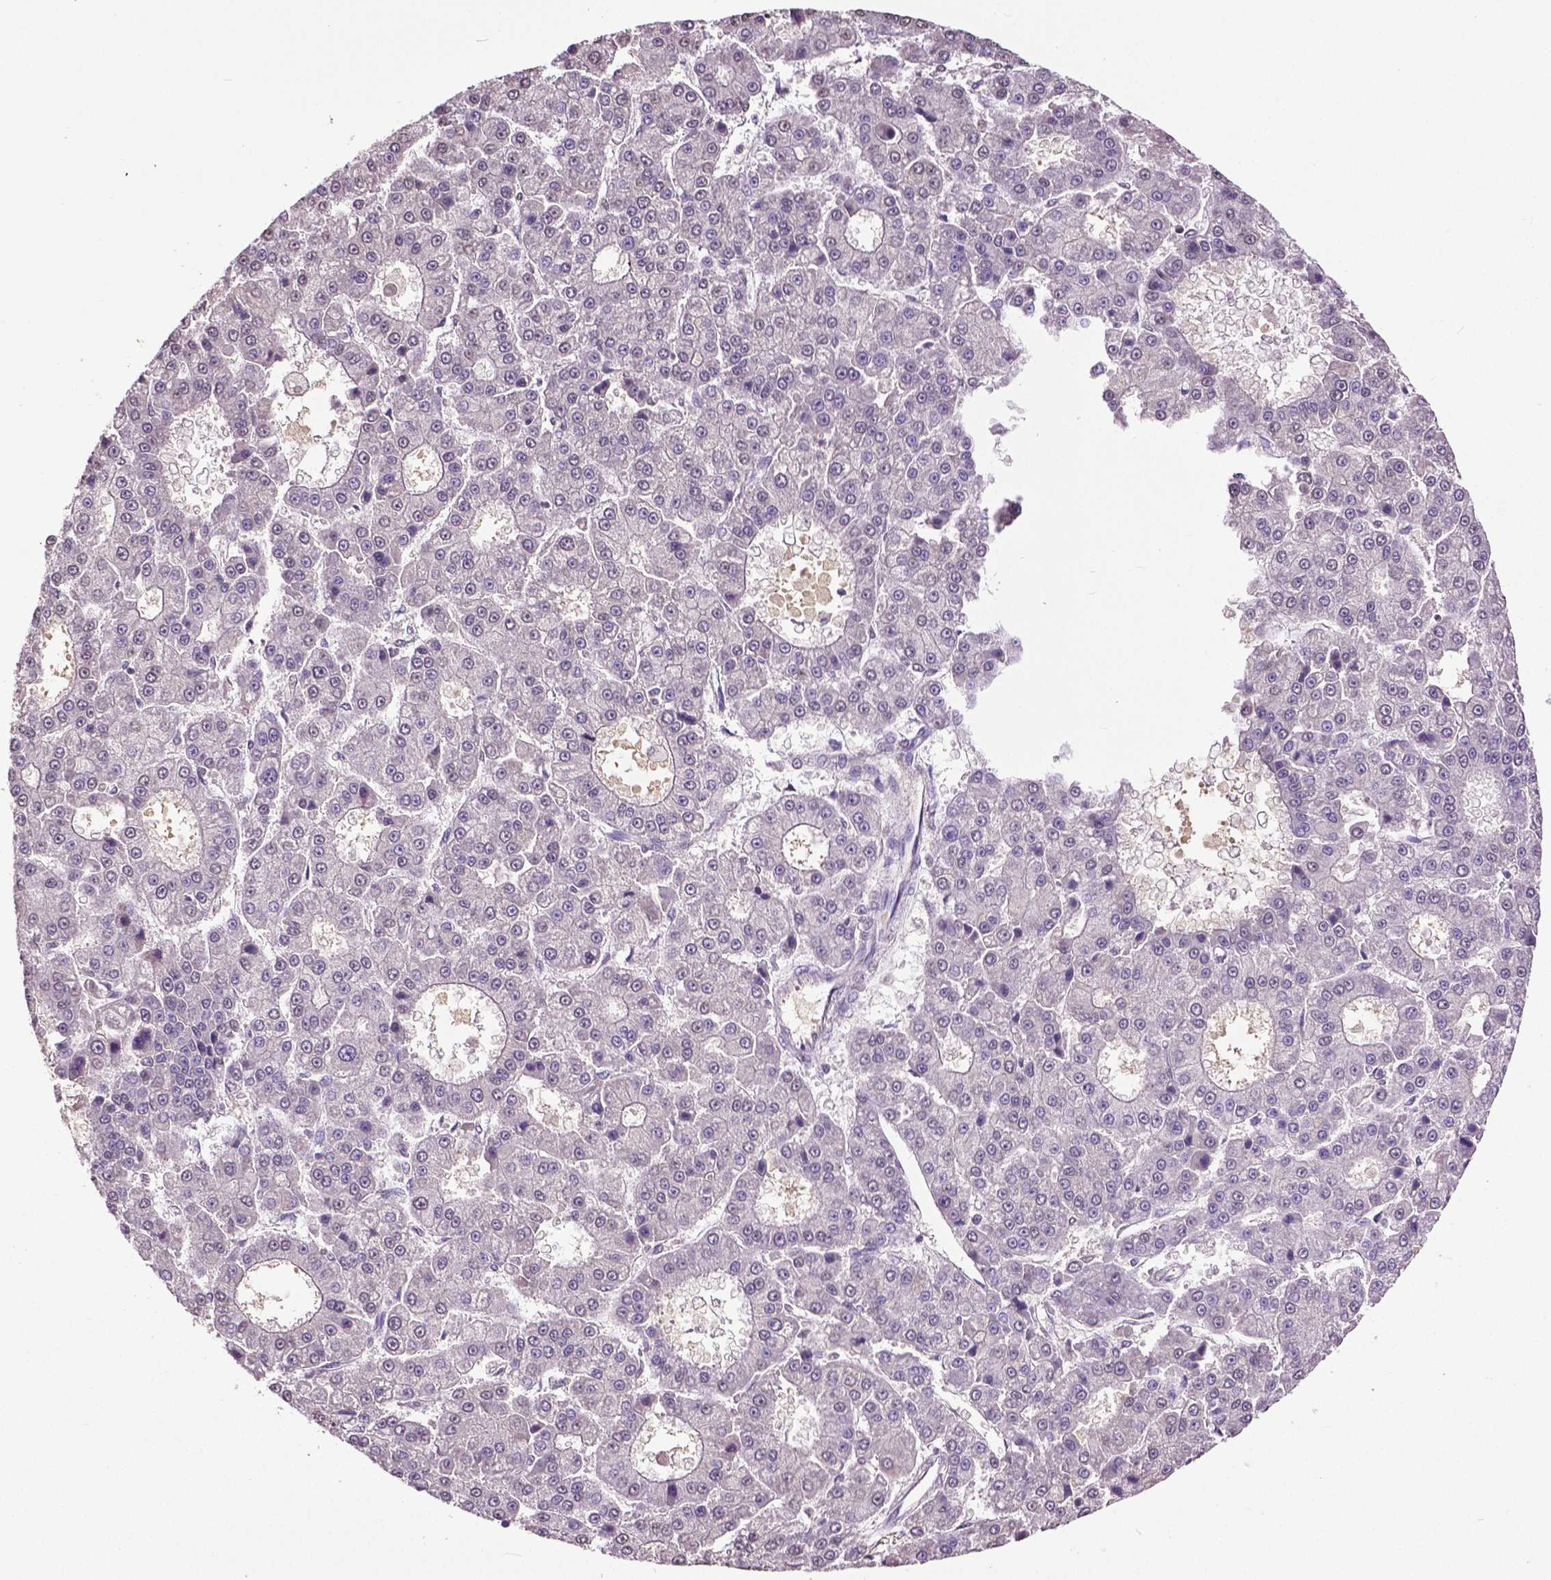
{"staining": {"intensity": "negative", "quantity": "none", "location": "none"}, "tissue": "liver cancer", "cell_type": "Tumor cells", "image_type": "cancer", "snomed": [{"axis": "morphology", "description": "Carcinoma, Hepatocellular, NOS"}, {"axis": "topography", "description": "Liver"}], "caption": "The micrograph reveals no significant expression in tumor cells of liver hepatocellular carcinoma.", "gene": "RUNX3", "patient": {"sex": "male", "age": 70}}